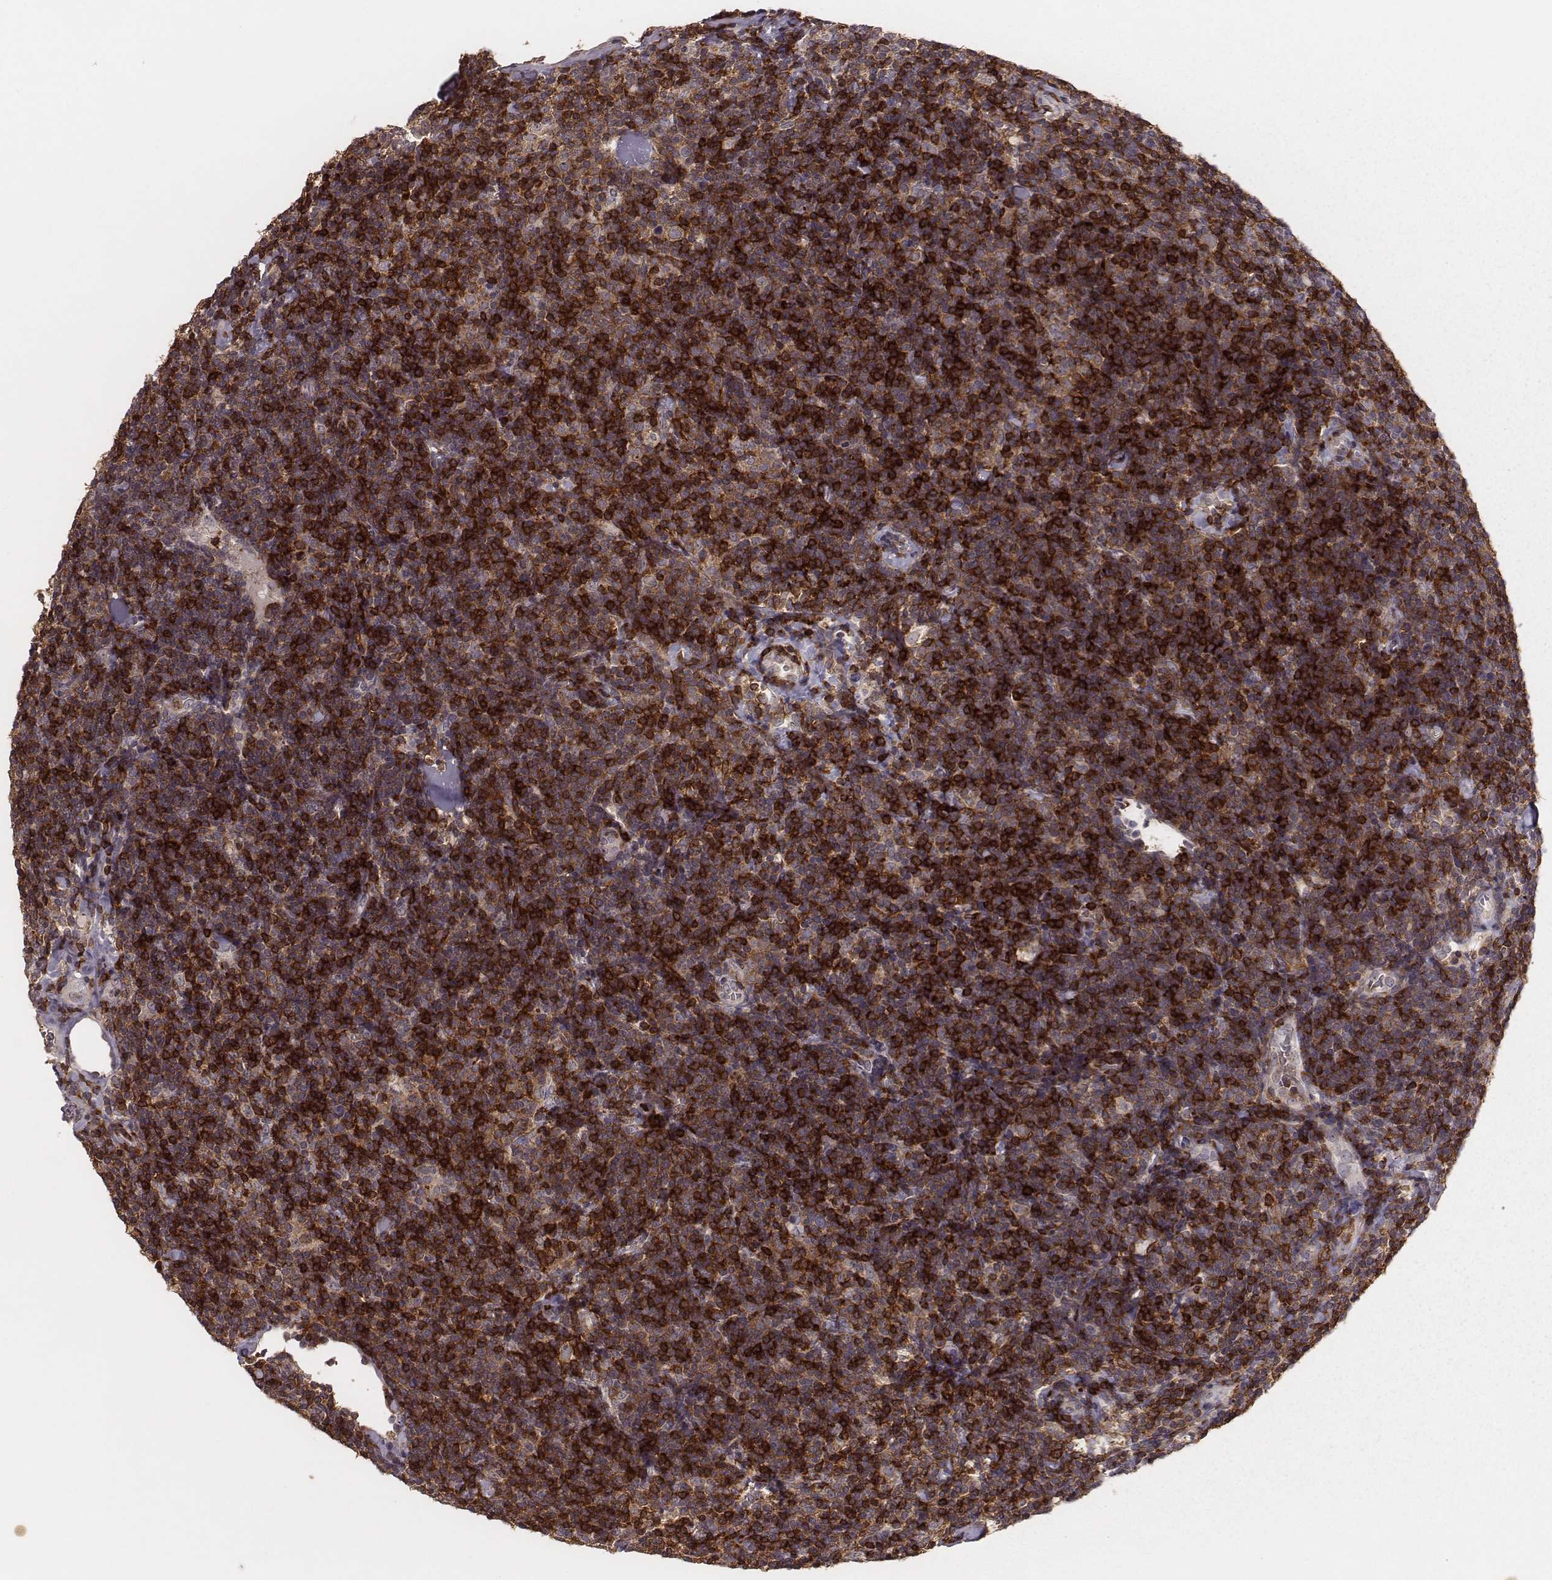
{"staining": {"intensity": "moderate", "quantity": ">75%", "location": "cytoplasmic/membranous"}, "tissue": "lymphoma", "cell_type": "Tumor cells", "image_type": "cancer", "snomed": [{"axis": "morphology", "description": "Malignant lymphoma, non-Hodgkin's type, Low grade"}, {"axis": "topography", "description": "Lymph node"}], "caption": "A photomicrograph of lymphoma stained for a protein shows moderate cytoplasmic/membranous brown staining in tumor cells. The protein of interest is shown in brown color, while the nuclei are stained blue.", "gene": "PILRA", "patient": {"sex": "female", "age": 56}}